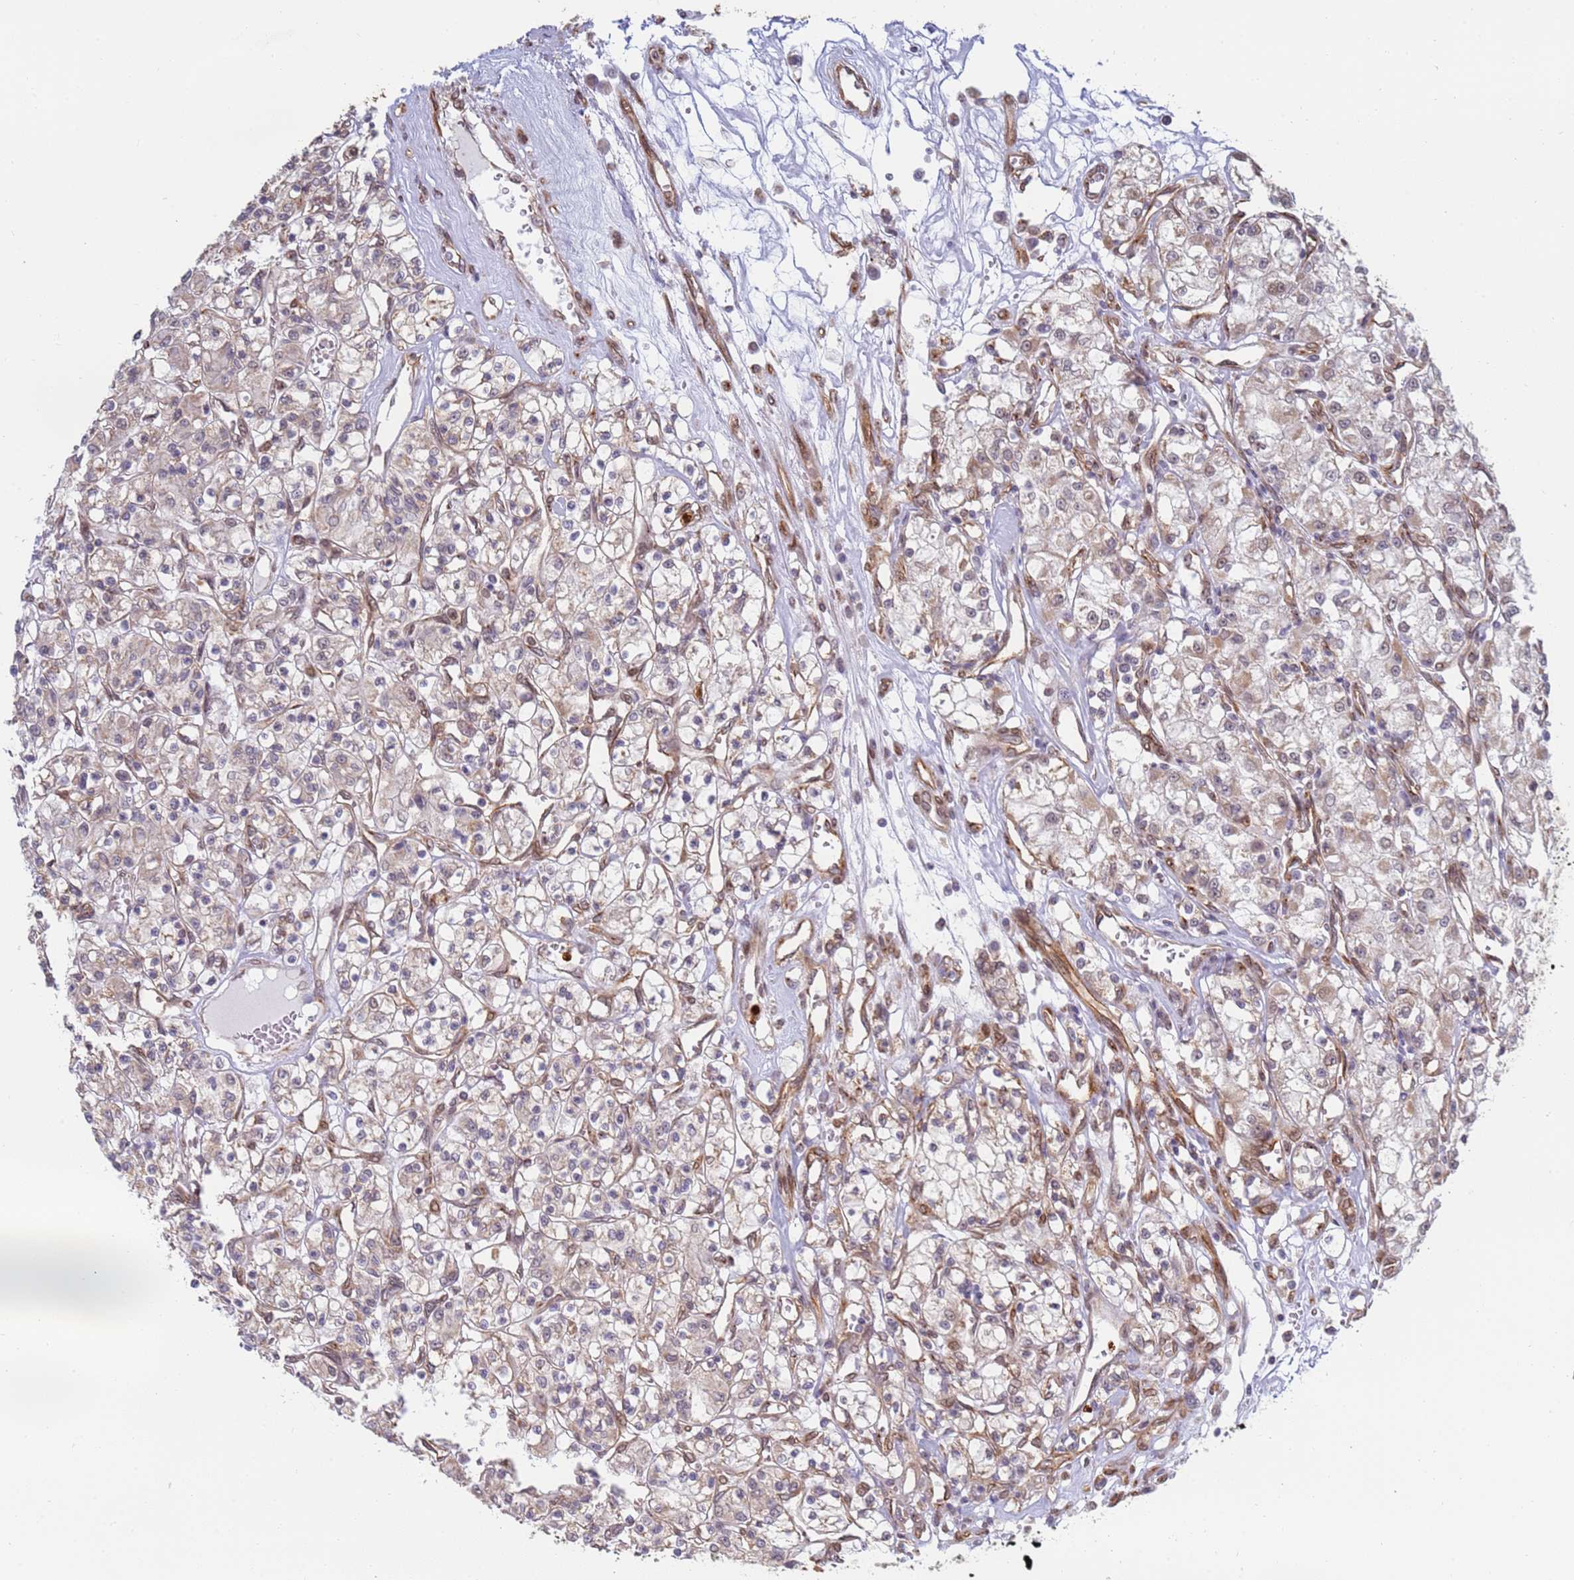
{"staining": {"intensity": "weak", "quantity": "25%-75%", "location": "cytoplasmic/membranous"}, "tissue": "renal cancer", "cell_type": "Tumor cells", "image_type": "cancer", "snomed": [{"axis": "morphology", "description": "Adenocarcinoma, NOS"}, {"axis": "topography", "description": "Kidney"}], "caption": "An IHC photomicrograph of neoplastic tissue is shown. Protein staining in brown labels weak cytoplasmic/membranous positivity in renal cancer within tumor cells. (IHC, brightfield microscopy, high magnification).", "gene": "CEP170", "patient": {"sex": "female", "age": 59}}